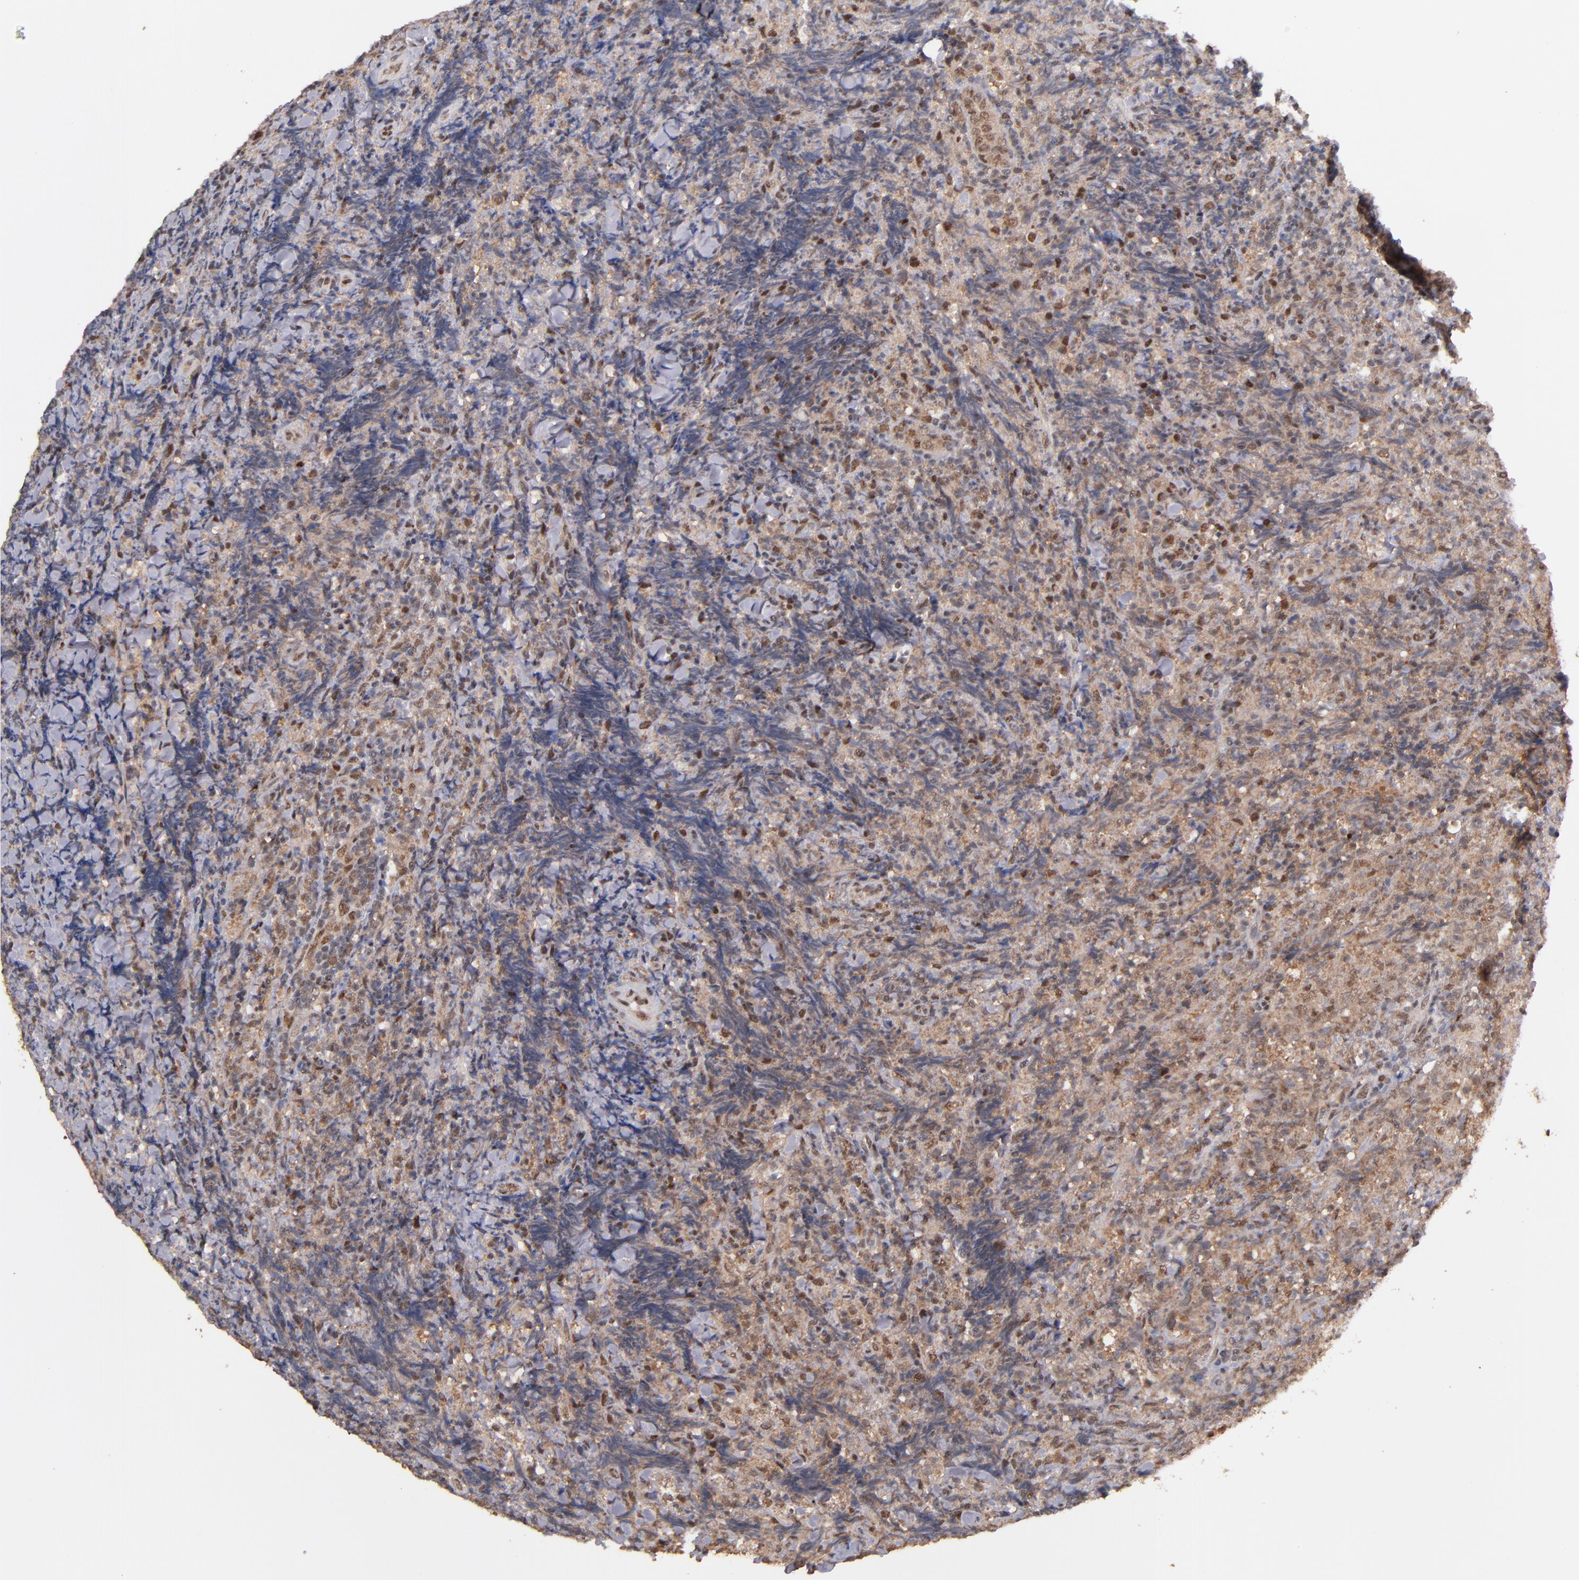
{"staining": {"intensity": "moderate", "quantity": ">75%", "location": "cytoplasmic/membranous,nuclear"}, "tissue": "lymphoma", "cell_type": "Tumor cells", "image_type": "cancer", "snomed": [{"axis": "morphology", "description": "Malignant lymphoma, non-Hodgkin's type, High grade"}, {"axis": "topography", "description": "Tonsil"}], "caption": "High-magnification brightfield microscopy of malignant lymphoma, non-Hodgkin's type (high-grade) stained with DAB (3,3'-diaminobenzidine) (brown) and counterstained with hematoxylin (blue). tumor cells exhibit moderate cytoplasmic/membranous and nuclear expression is identified in approximately>75% of cells. The protein of interest is stained brown, and the nuclei are stained in blue (DAB IHC with brightfield microscopy, high magnification).", "gene": "EAPP", "patient": {"sex": "female", "age": 36}}